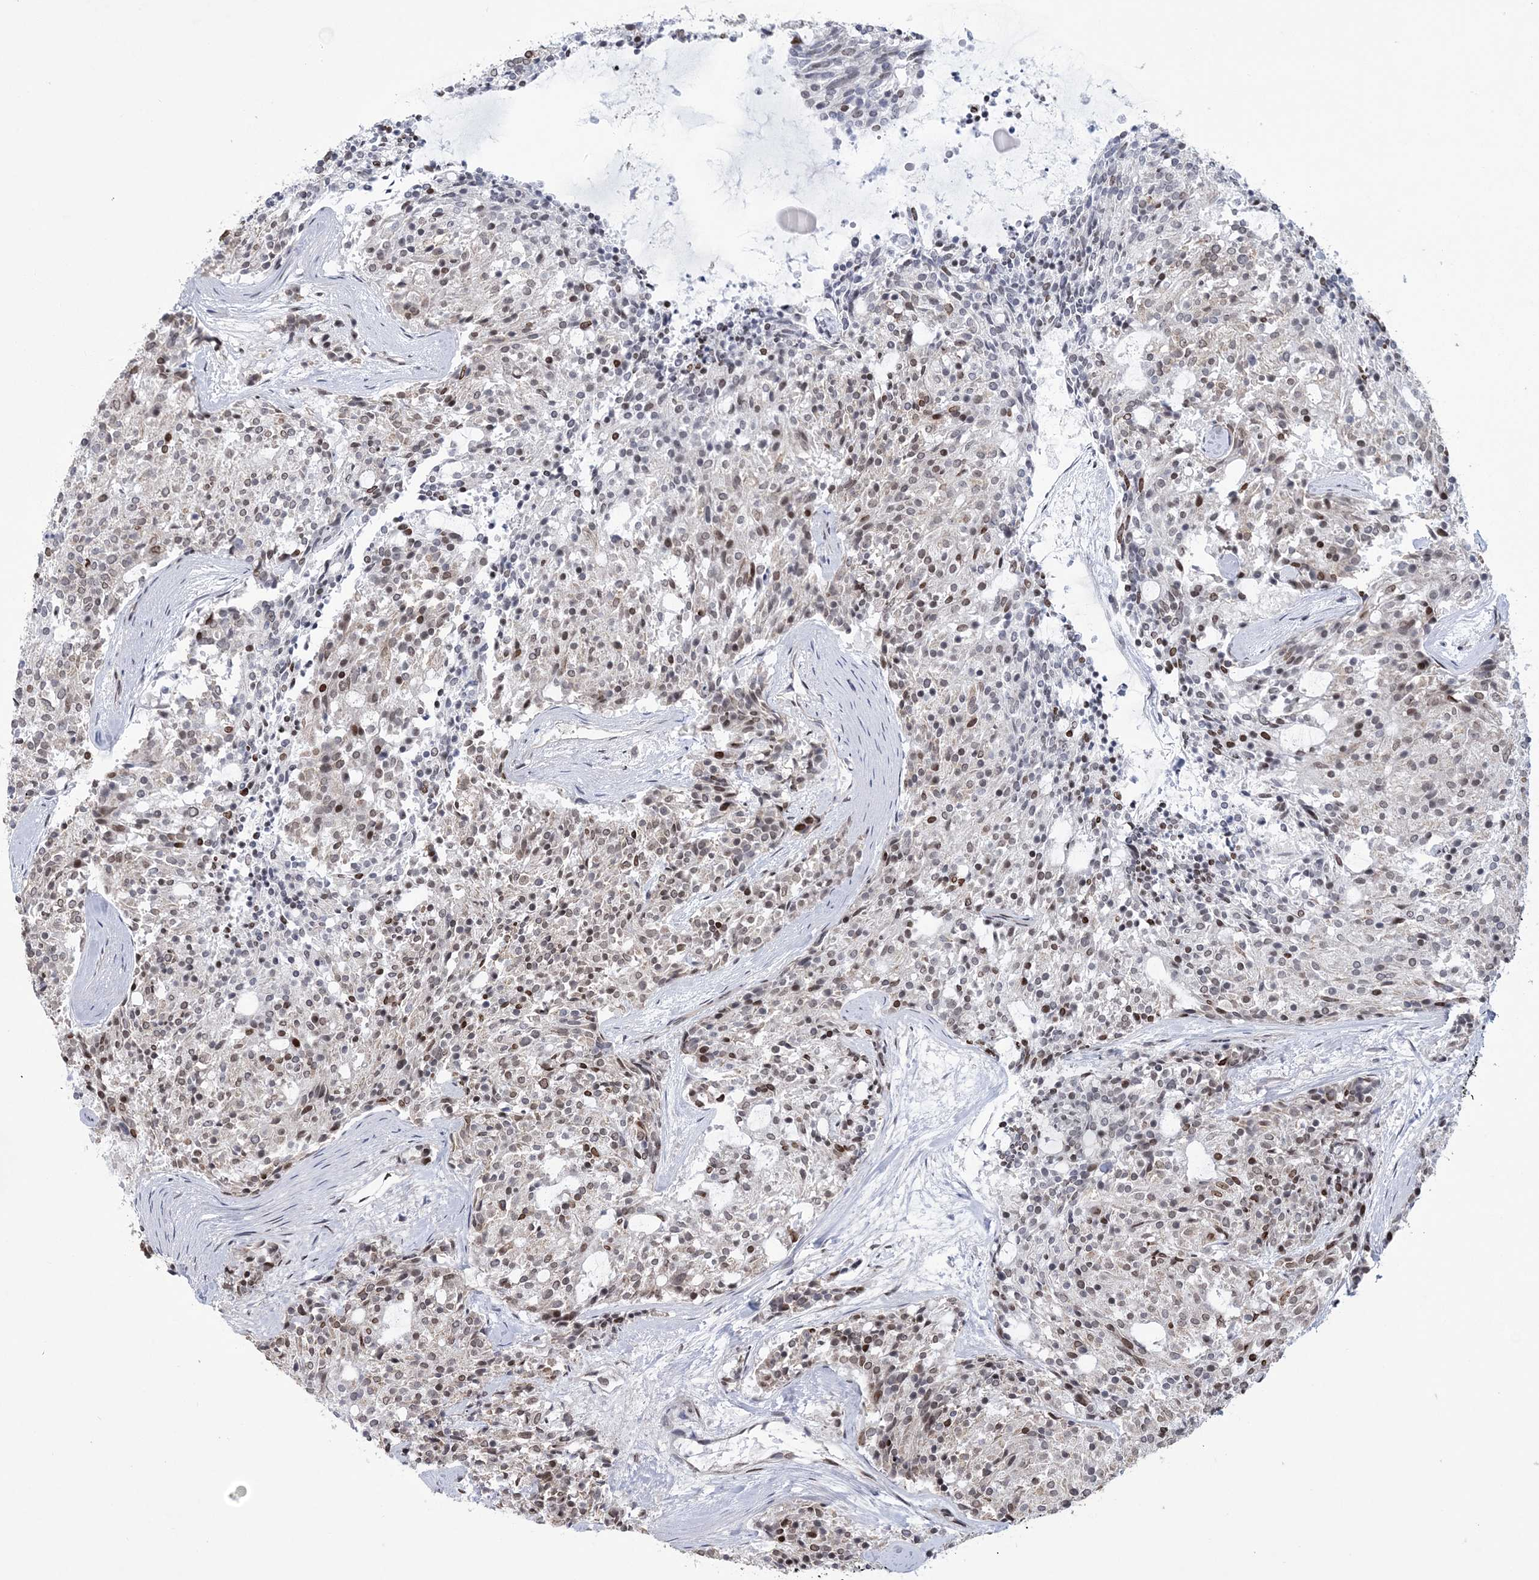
{"staining": {"intensity": "weak", "quantity": "25%-75%", "location": "nuclear"}, "tissue": "carcinoid", "cell_type": "Tumor cells", "image_type": "cancer", "snomed": [{"axis": "morphology", "description": "Carcinoid, malignant, NOS"}, {"axis": "topography", "description": "Pancreas"}], "caption": "Immunohistochemical staining of carcinoid shows low levels of weak nuclear positivity in approximately 25%-75% of tumor cells.", "gene": "HOMEZ", "patient": {"sex": "female", "age": 54}}